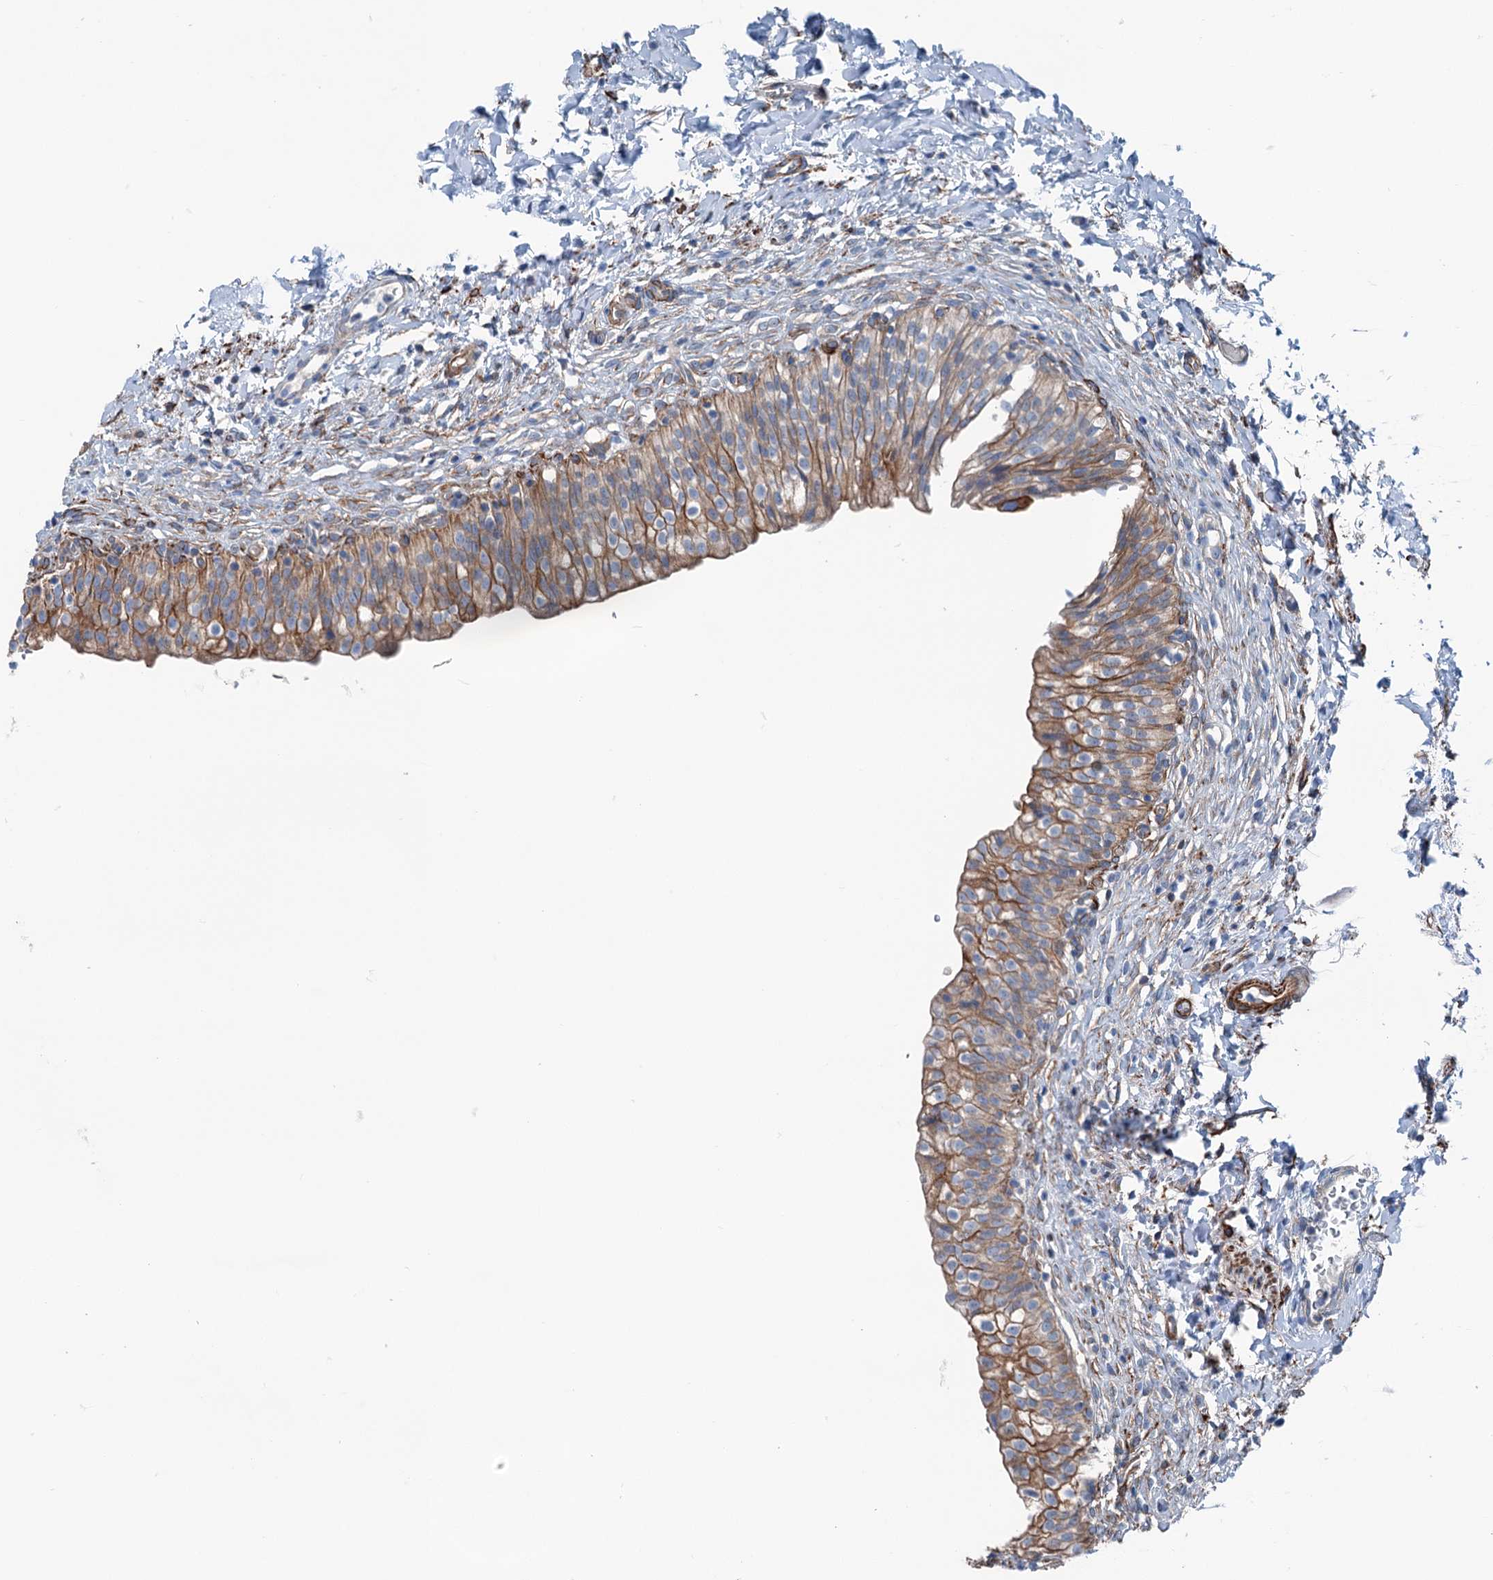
{"staining": {"intensity": "moderate", "quantity": ">75%", "location": "cytoplasmic/membranous"}, "tissue": "urinary bladder", "cell_type": "Urothelial cells", "image_type": "normal", "snomed": [{"axis": "morphology", "description": "Normal tissue, NOS"}, {"axis": "topography", "description": "Urinary bladder"}], "caption": "DAB (3,3'-diaminobenzidine) immunohistochemical staining of benign urinary bladder exhibits moderate cytoplasmic/membranous protein staining in approximately >75% of urothelial cells. (DAB IHC with brightfield microscopy, high magnification).", "gene": "CALCOCO1", "patient": {"sex": "male", "age": 55}}